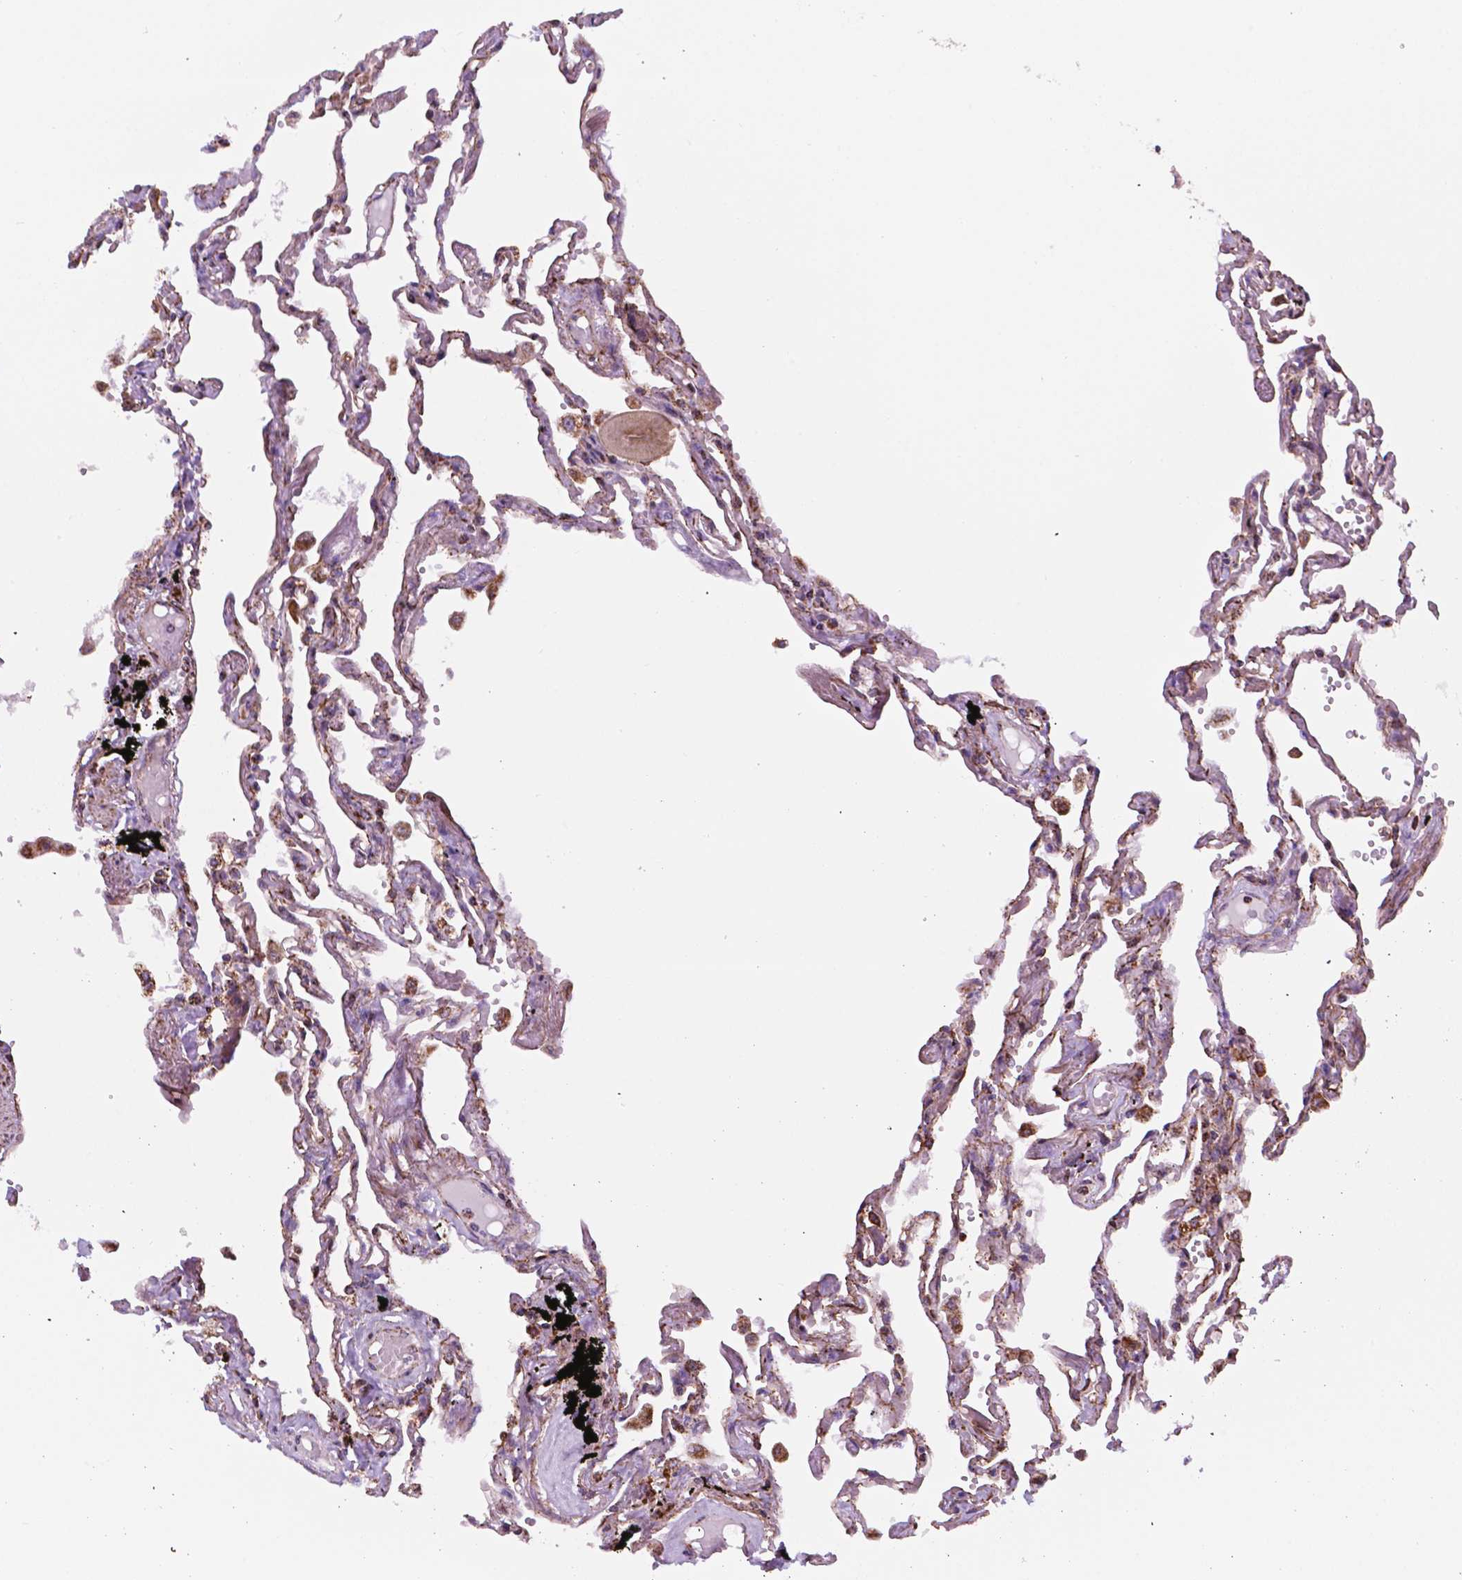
{"staining": {"intensity": "moderate", "quantity": "25%-75%", "location": "cytoplasmic/membranous"}, "tissue": "lung", "cell_type": "Alveolar cells", "image_type": "normal", "snomed": [{"axis": "morphology", "description": "Normal tissue, NOS"}, {"axis": "morphology", "description": "Adenocarcinoma, NOS"}, {"axis": "topography", "description": "Cartilage tissue"}, {"axis": "topography", "description": "Lung"}], "caption": "Immunohistochemistry (IHC) of benign lung displays medium levels of moderate cytoplasmic/membranous expression in approximately 25%-75% of alveolar cells.", "gene": "GEMIN4", "patient": {"sex": "female", "age": 67}}